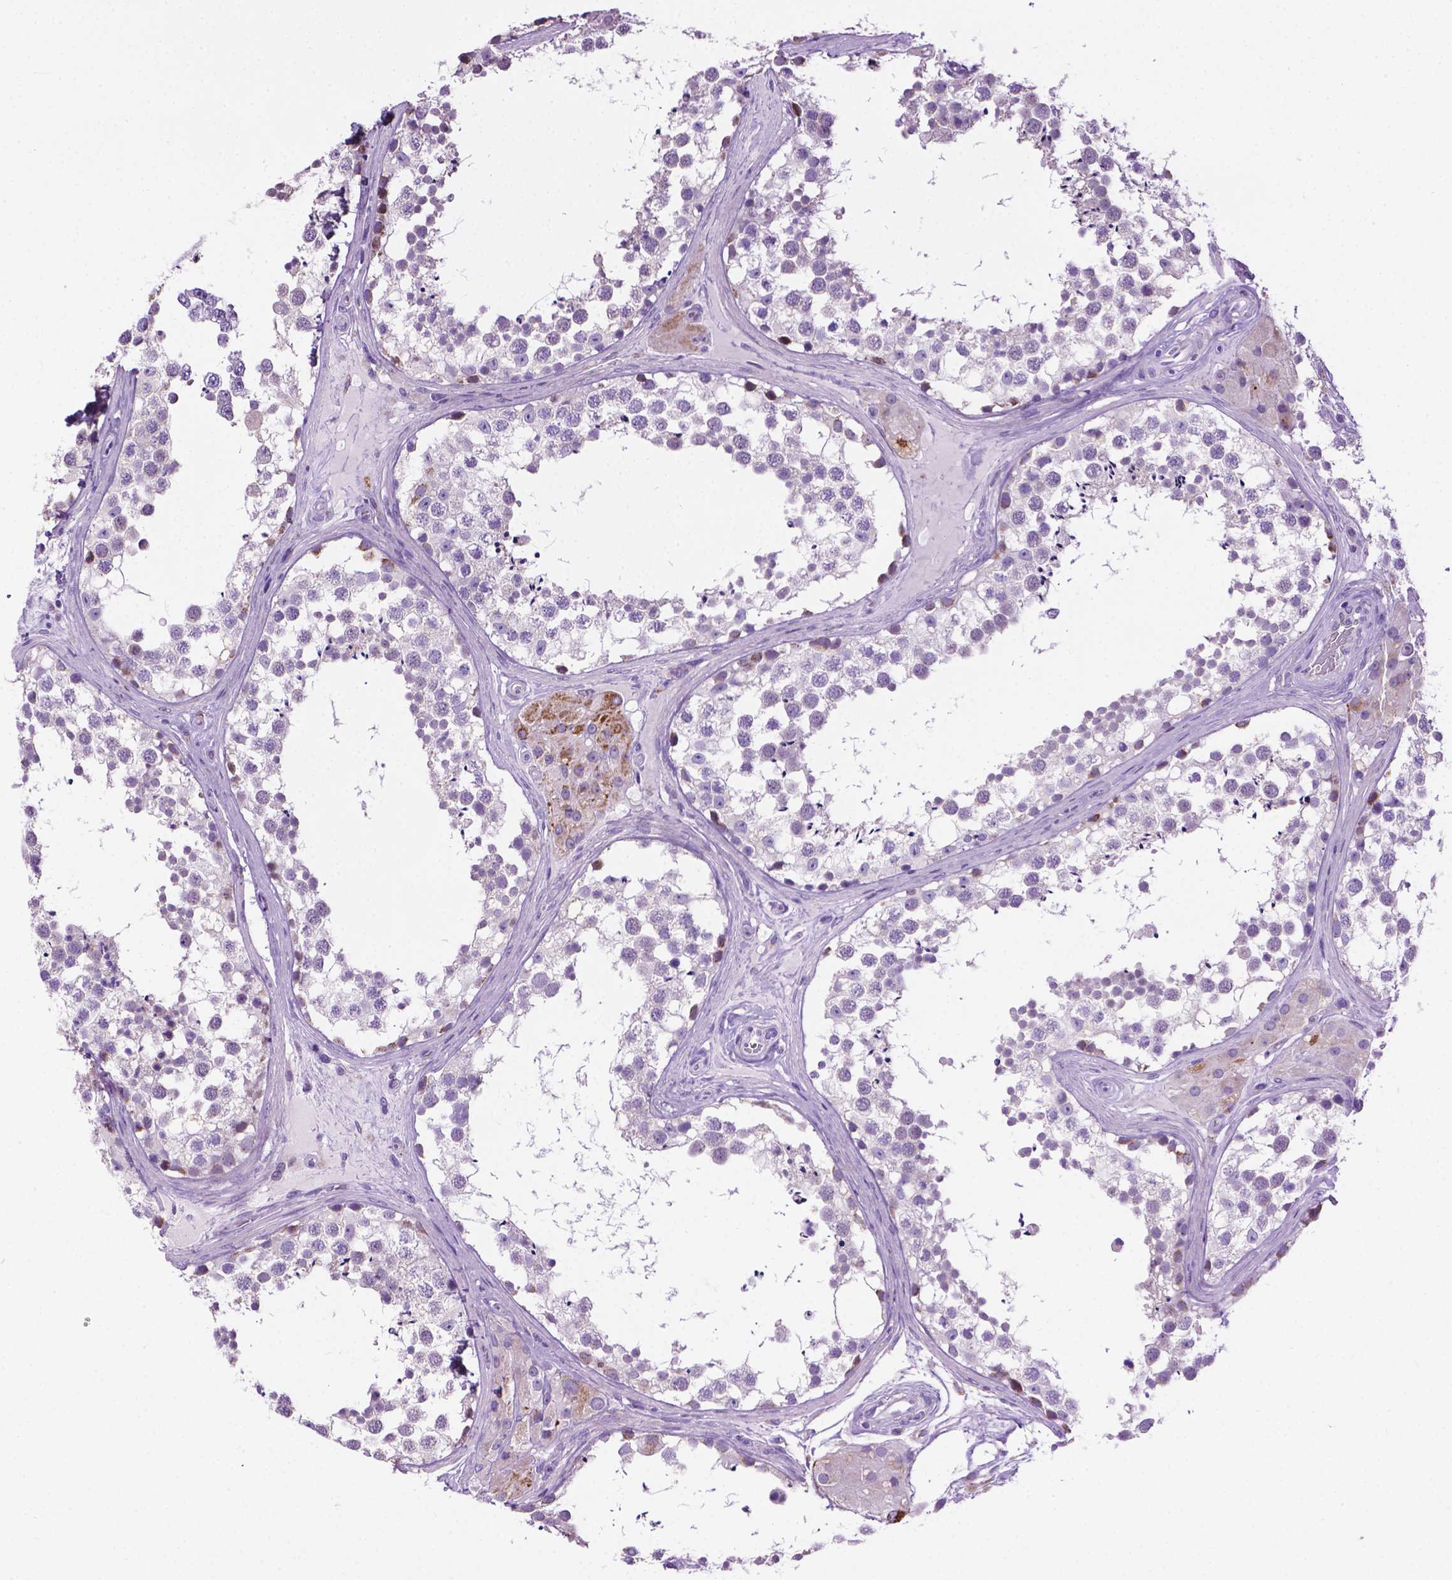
{"staining": {"intensity": "negative", "quantity": "none", "location": "none"}, "tissue": "testis", "cell_type": "Cells in seminiferous ducts", "image_type": "normal", "snomed": [{"axis": "morphology", "description": "Normal tissue, NOS"}, {"axis": "morphology", "description": "Seminoma, NOS"}, {"axis": "topography", "description": "Testis"}], "caption": "There is no significant staining in cells in seminiferous ducts of testis. Brightfield microscopy of IHC stained with DAB (3,3'-diaminobenzidine) (brown) and hematoxylin (blue), captured at high magnification.", "gene": "TMEM132E", "patient": {"sex": "male", "age": 65}}